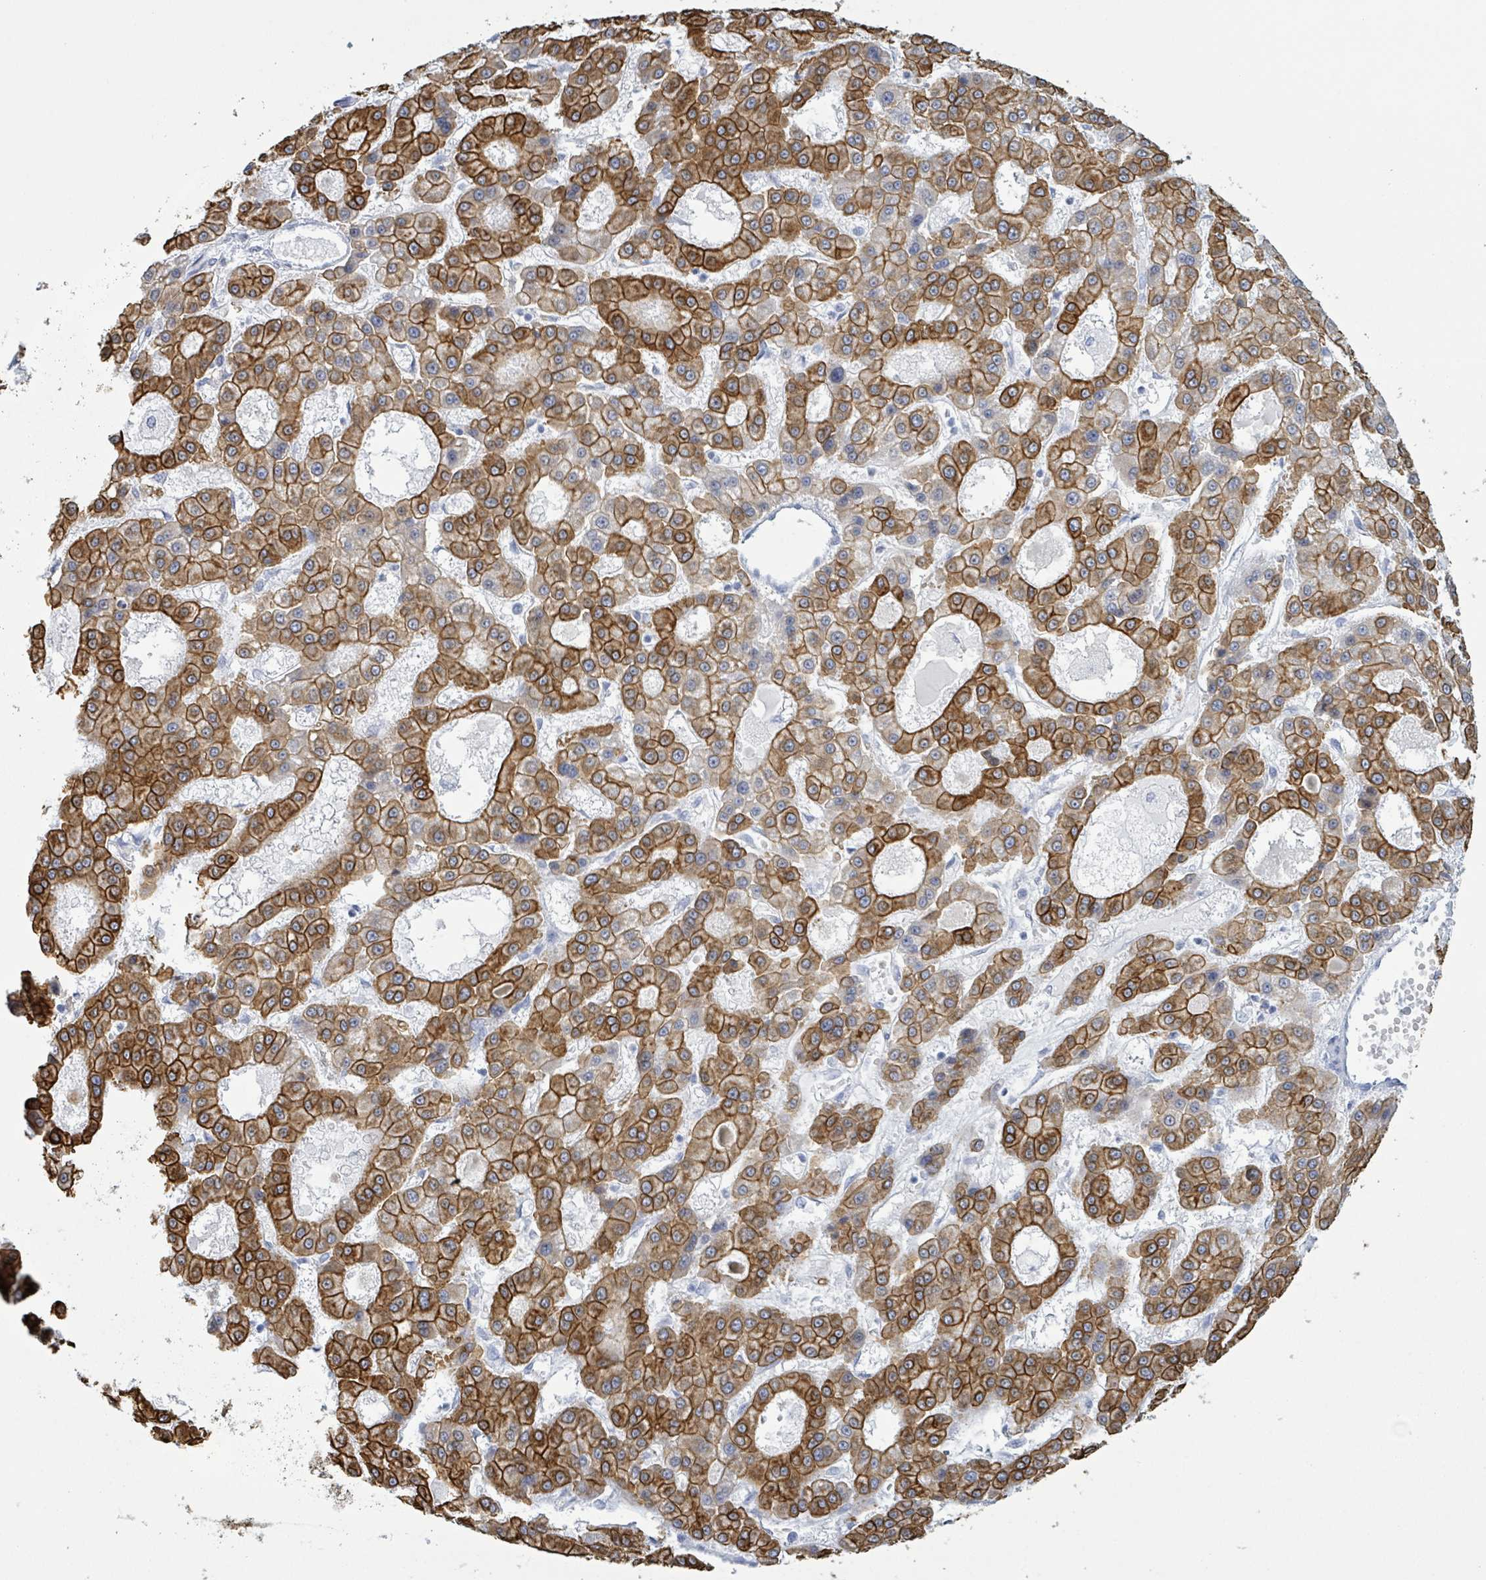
{"staining": {"intensity": "strong", "quantity": ">75%", "location": "cytoplasmic/membranous"}, "tissue": "liver cancer", "cell_type": "Tumor cells", "image_type": "cancer", "snomed": [{"axis": "morphology", "description": "Carcinoma, Hepatocellular, NOS"}, {"axis": "topography", "description": "Liver"}], "caption": "Liver hepatocellular carcinoma stained with DAB immunohistochemistry shows high levels of strong cytoplasmic/membranous positivity in approximately >75% of tumor cells.", "gene": "KRT8", "patient": {"sex": "male", "age": 70}}